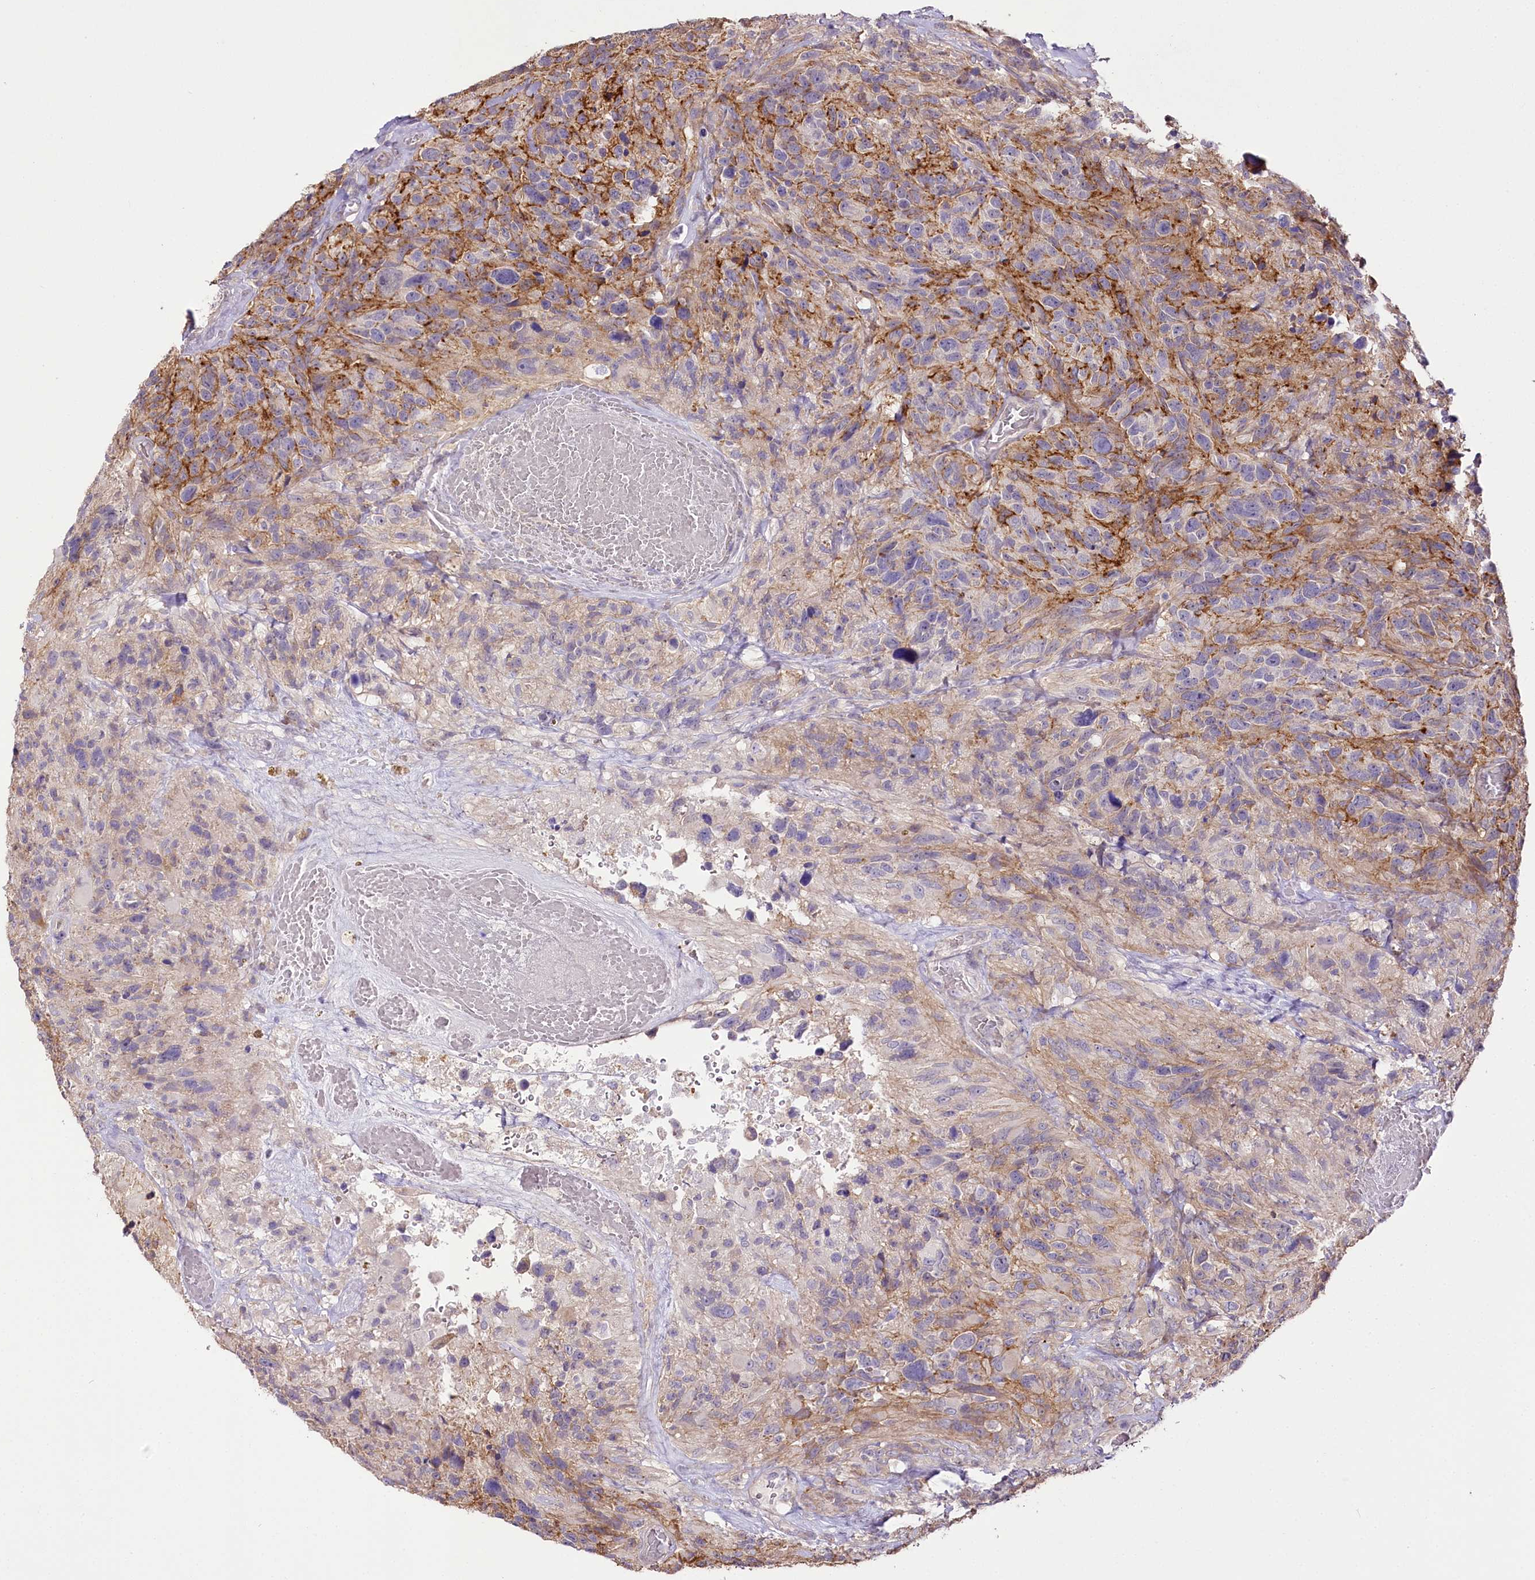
{"staining": {"intensity": "negative", "quantity": "none", "location": "none"}, "tissue": "glioma", "cell_type": "Tumor cells", "image_type": "cancer", "snomed": [{"axis": "morphology", "description": "Glioma, malignant, High grade"}, {"axis": "topography", "description": "Brain"}], "caption": "An immunohistochemistry micrograph of malignant glioma (high-grade) is shown. There is no staining in tumor cells of malignant glioma (high-grade).", "gene": "ZNF226", "patient": {"sex": "male", "age": 69}}